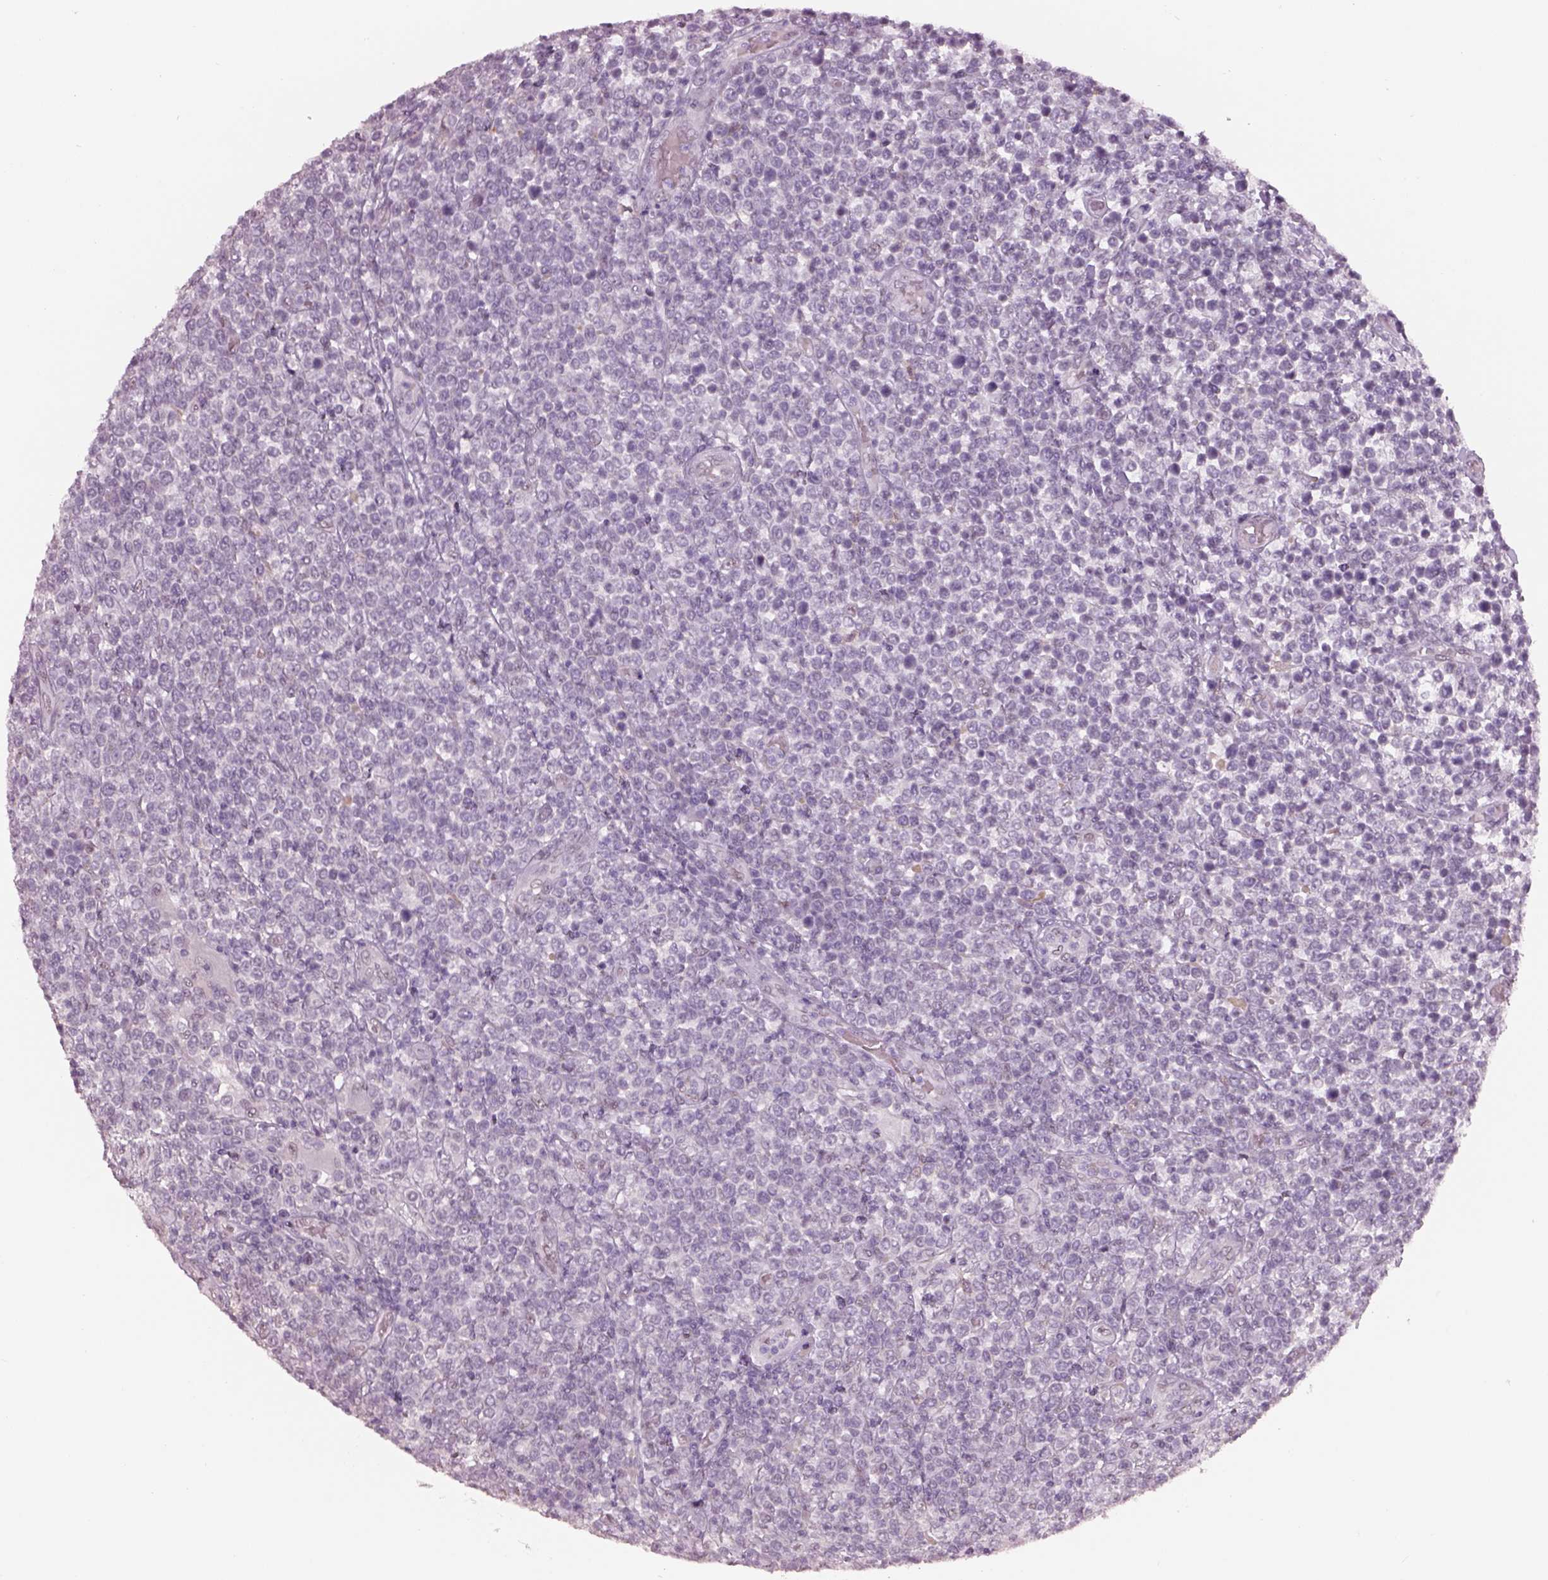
{"staining": {"intensity": "negative", "quantity": "none", "location": "none"}, "tissue": "lymphoma", "cell_type": "Tumor cells", "image_type": "cancer", "snomed": [{"axis": "morphology", "description": "Malignant lymphoma, non-Hodgkin's type, High grade"}, {"axis": "topography", "description": "Soft tissue"}], "caption": "Immunohistochemical staining of lymphoma demonstrates no significant expression in tumor cells.", "gene": "NAT8", "patient": {"sex": "female", "age": 56}}